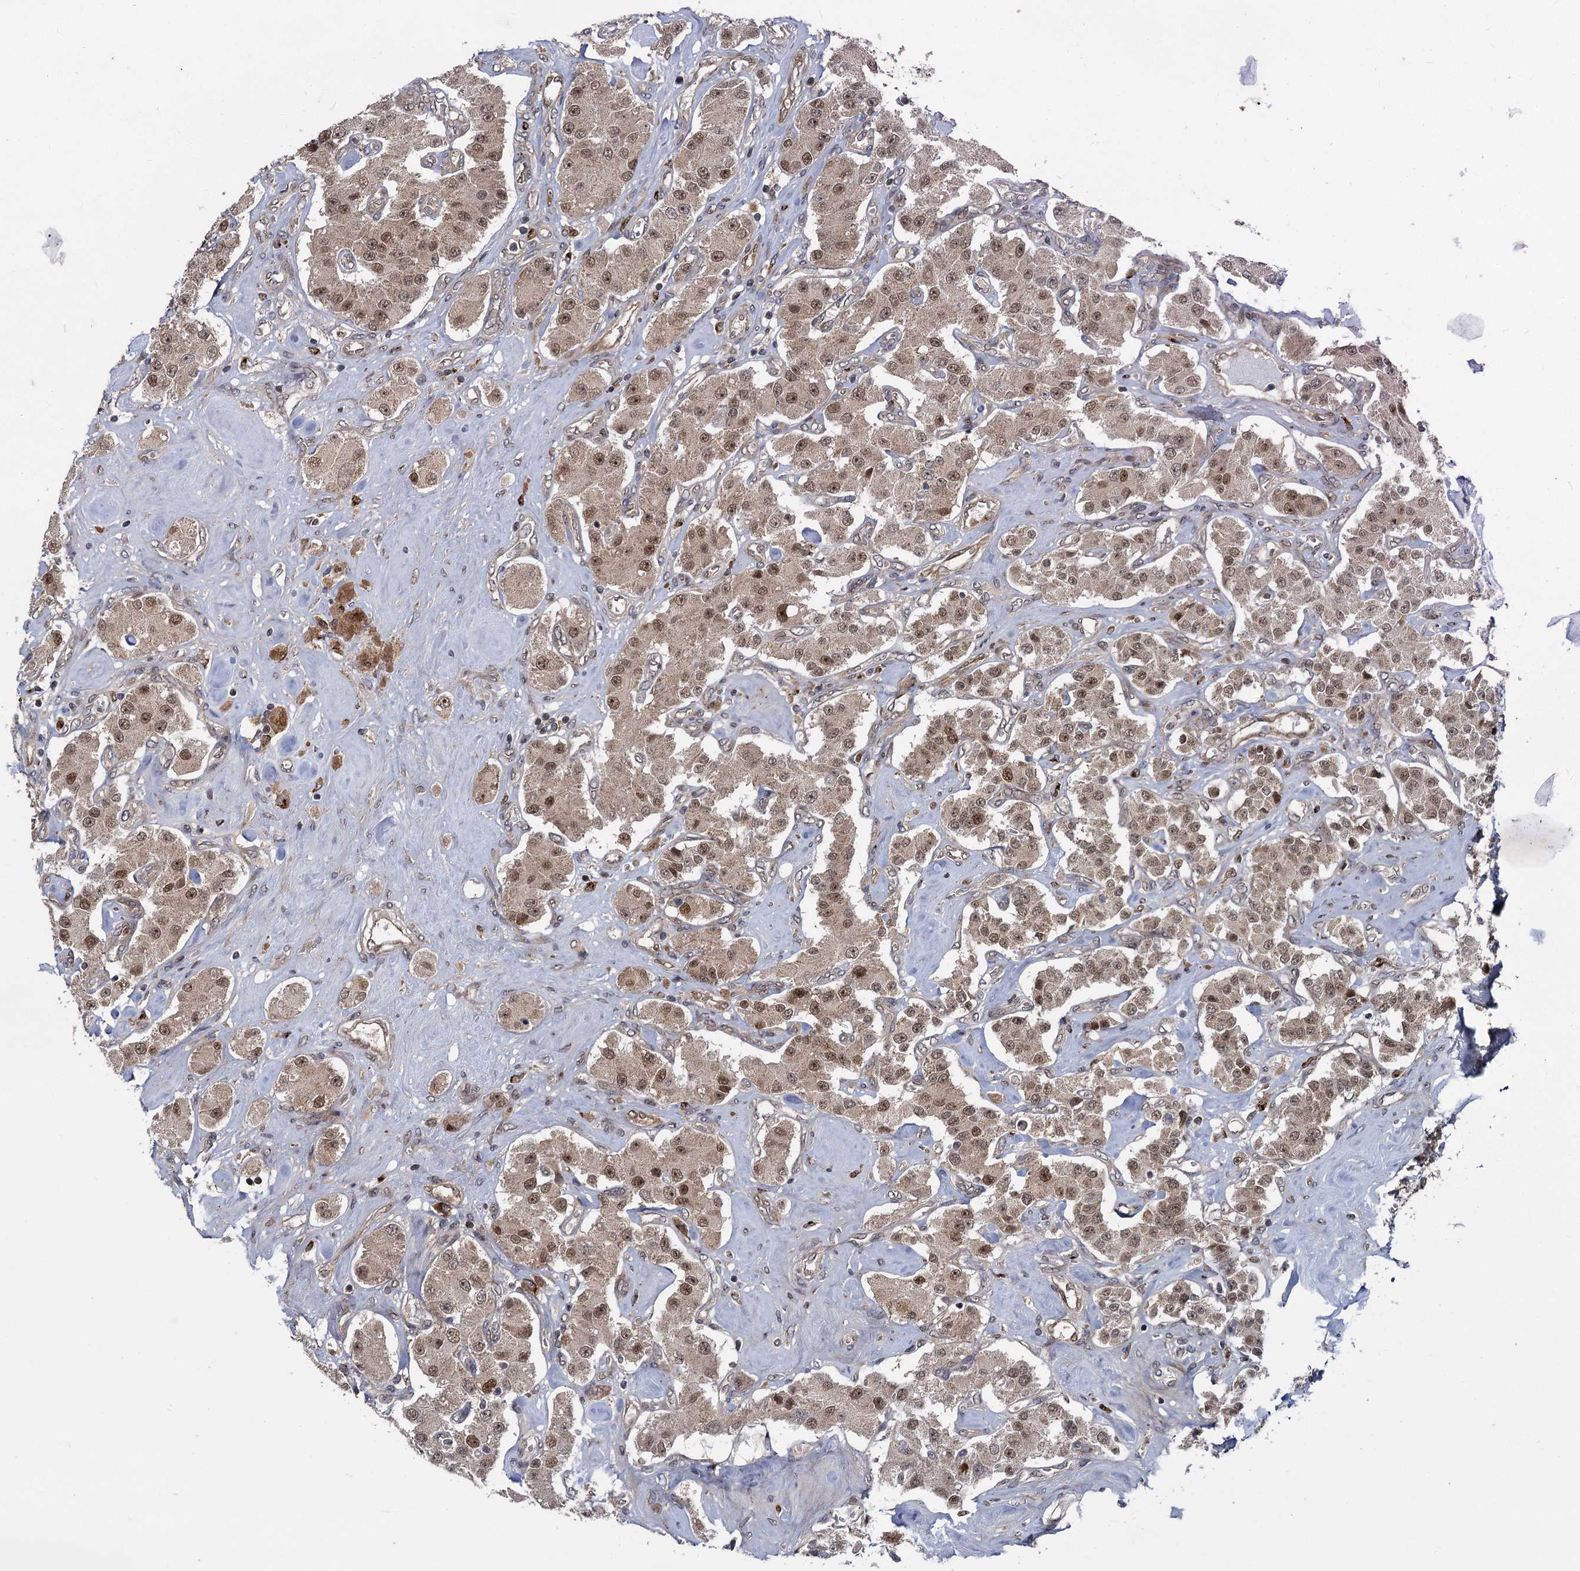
{"staining": {"intensity": "moderate", "quantity": ">75%", "location": "cytoplasmic/membranous,nuclear"}, "tissue": "carcinoid", "cell_type": "Tumor cells", "image_type": "cancer", "snomed": [{"axis": "morphology", "description": "Carcinoid, malignant, NOS"}, {"axis": "topography", "description": "Pancreas"}], "caption": "DAB immunohistochemical staining of malignant carcinoid exhibits moderate cytoplasmic/membranous and nuclear protein staining in approximately >75% of tumor cells. (DAB = brown stain, brightfield microscopy at high magnification).", "gene": "GAL3ST4", "patient": {"sex": "male", "age": 41}}